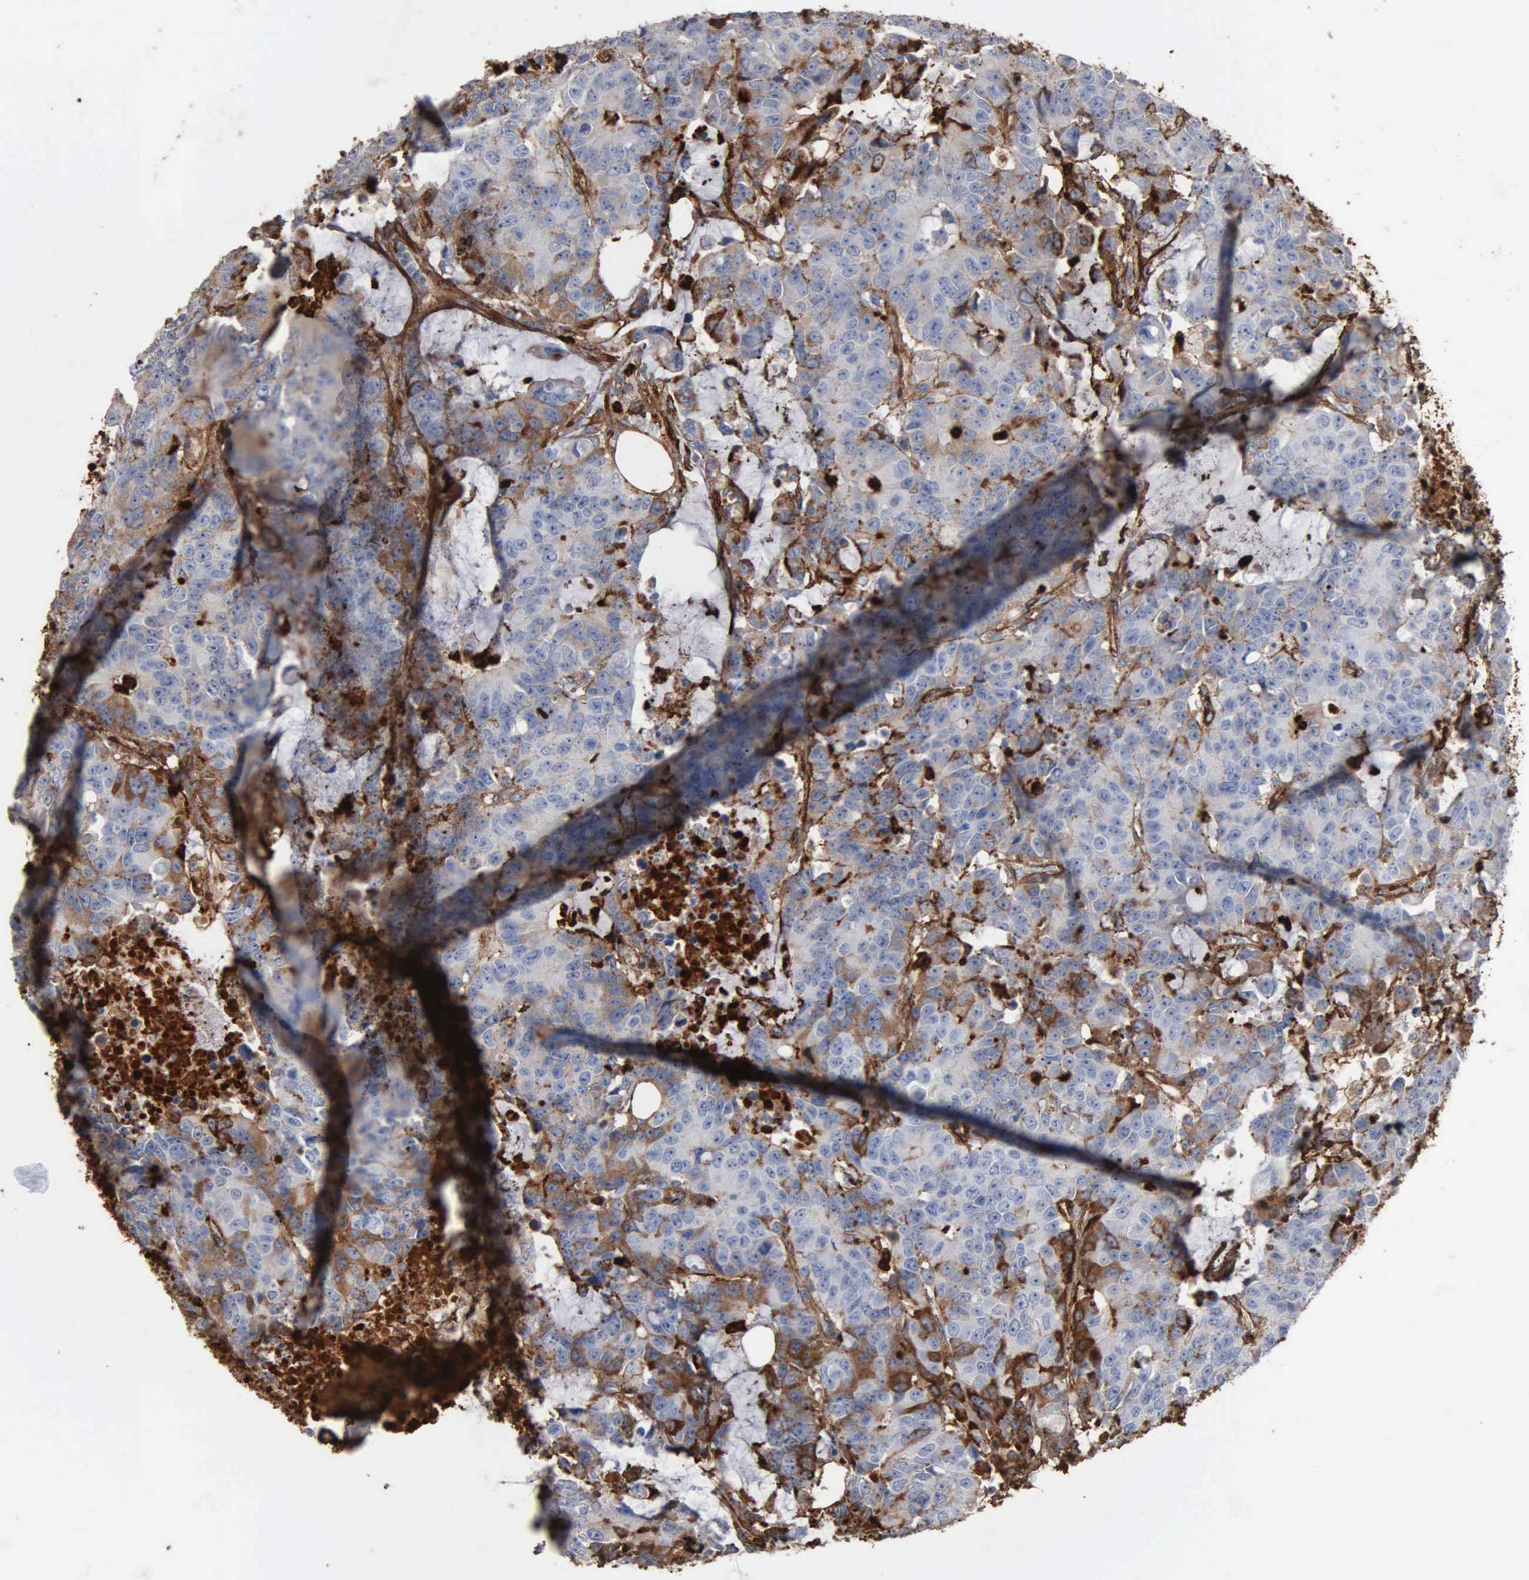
{"staining": {"intensity": "moderate", "quantity": "25%-75%", "location": "cytoplasmic/membranous"}, "tissue": "colorectal cancer", "cell_type": "Tumor cells", "image_type": "cancer", "snomed": [{"axis": "morphology", "description": "Adenocarcinoma, NOS"}, {"axis": "topography", "description": "Colon"}], "caption": "Moderate cytoplasmic/membranous protein positivity is appreciated in approximately 25%-75% of tumor cells in adenocarcinoma (colorectal). The protein of interest is shown in brown color, while the nuclei are stained blue.", "gene": "FN1", "patient": {"sex": "female", "age": 86}}